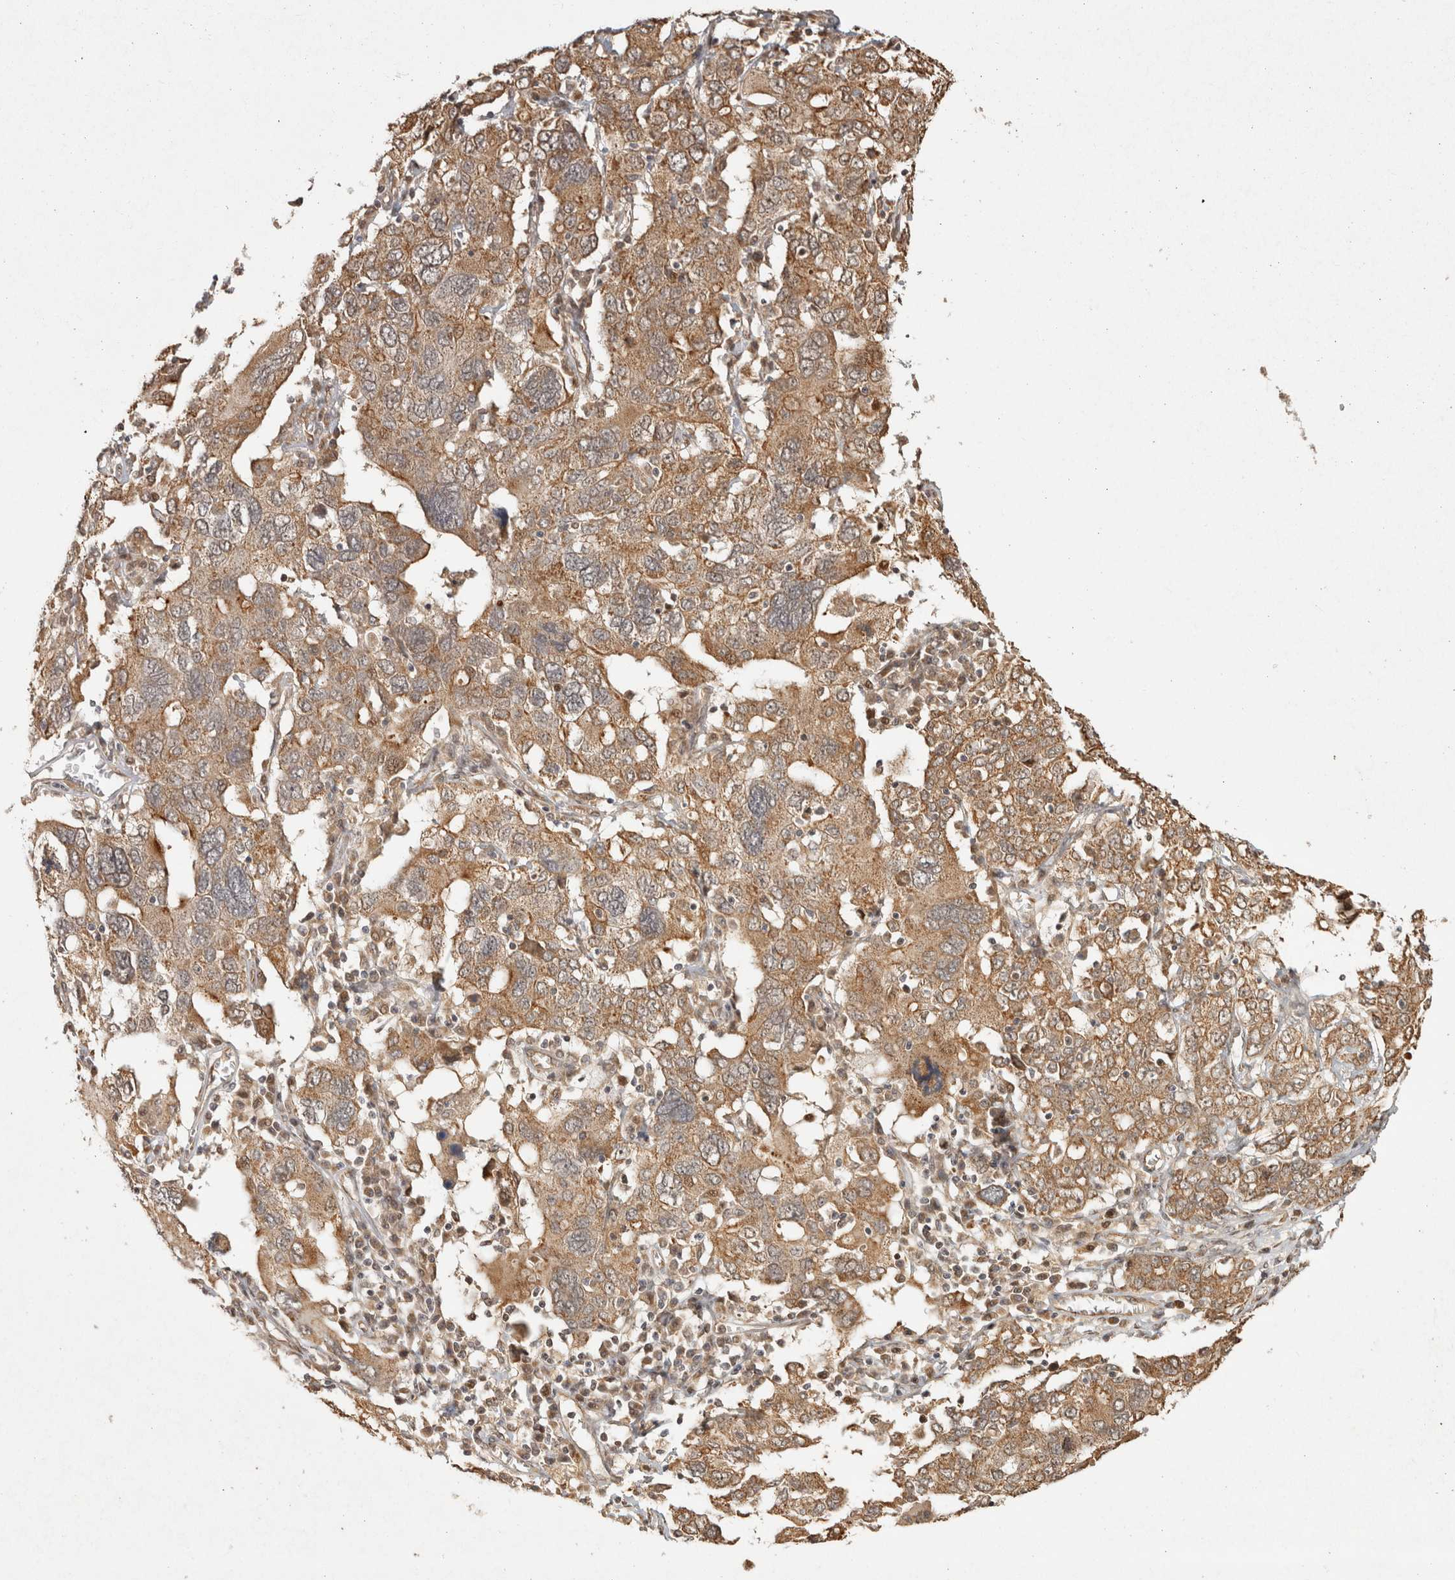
{"staining": {"intensity": "moderate", "quantity": ">75%", "location": "cytoplasmic/membranous"}, "tissue": "ovarian cancer", "cell_type": "Tumor cells", "image_type": "cancer", "snomed": [{"axis": "morphology", "description": "Carcinoma, endometroid"}, {"axis": "topography", "description": "Ovary"}], "caption": "This is a histology image of immunohistochemistry staining of ovarian endometroid carcinoma, which shows moderate positivity in the cytoplasmic/membranous of tumor cells.", "gene": "CAMSAP2", "patient": {"sex": "female", "age": 62}}